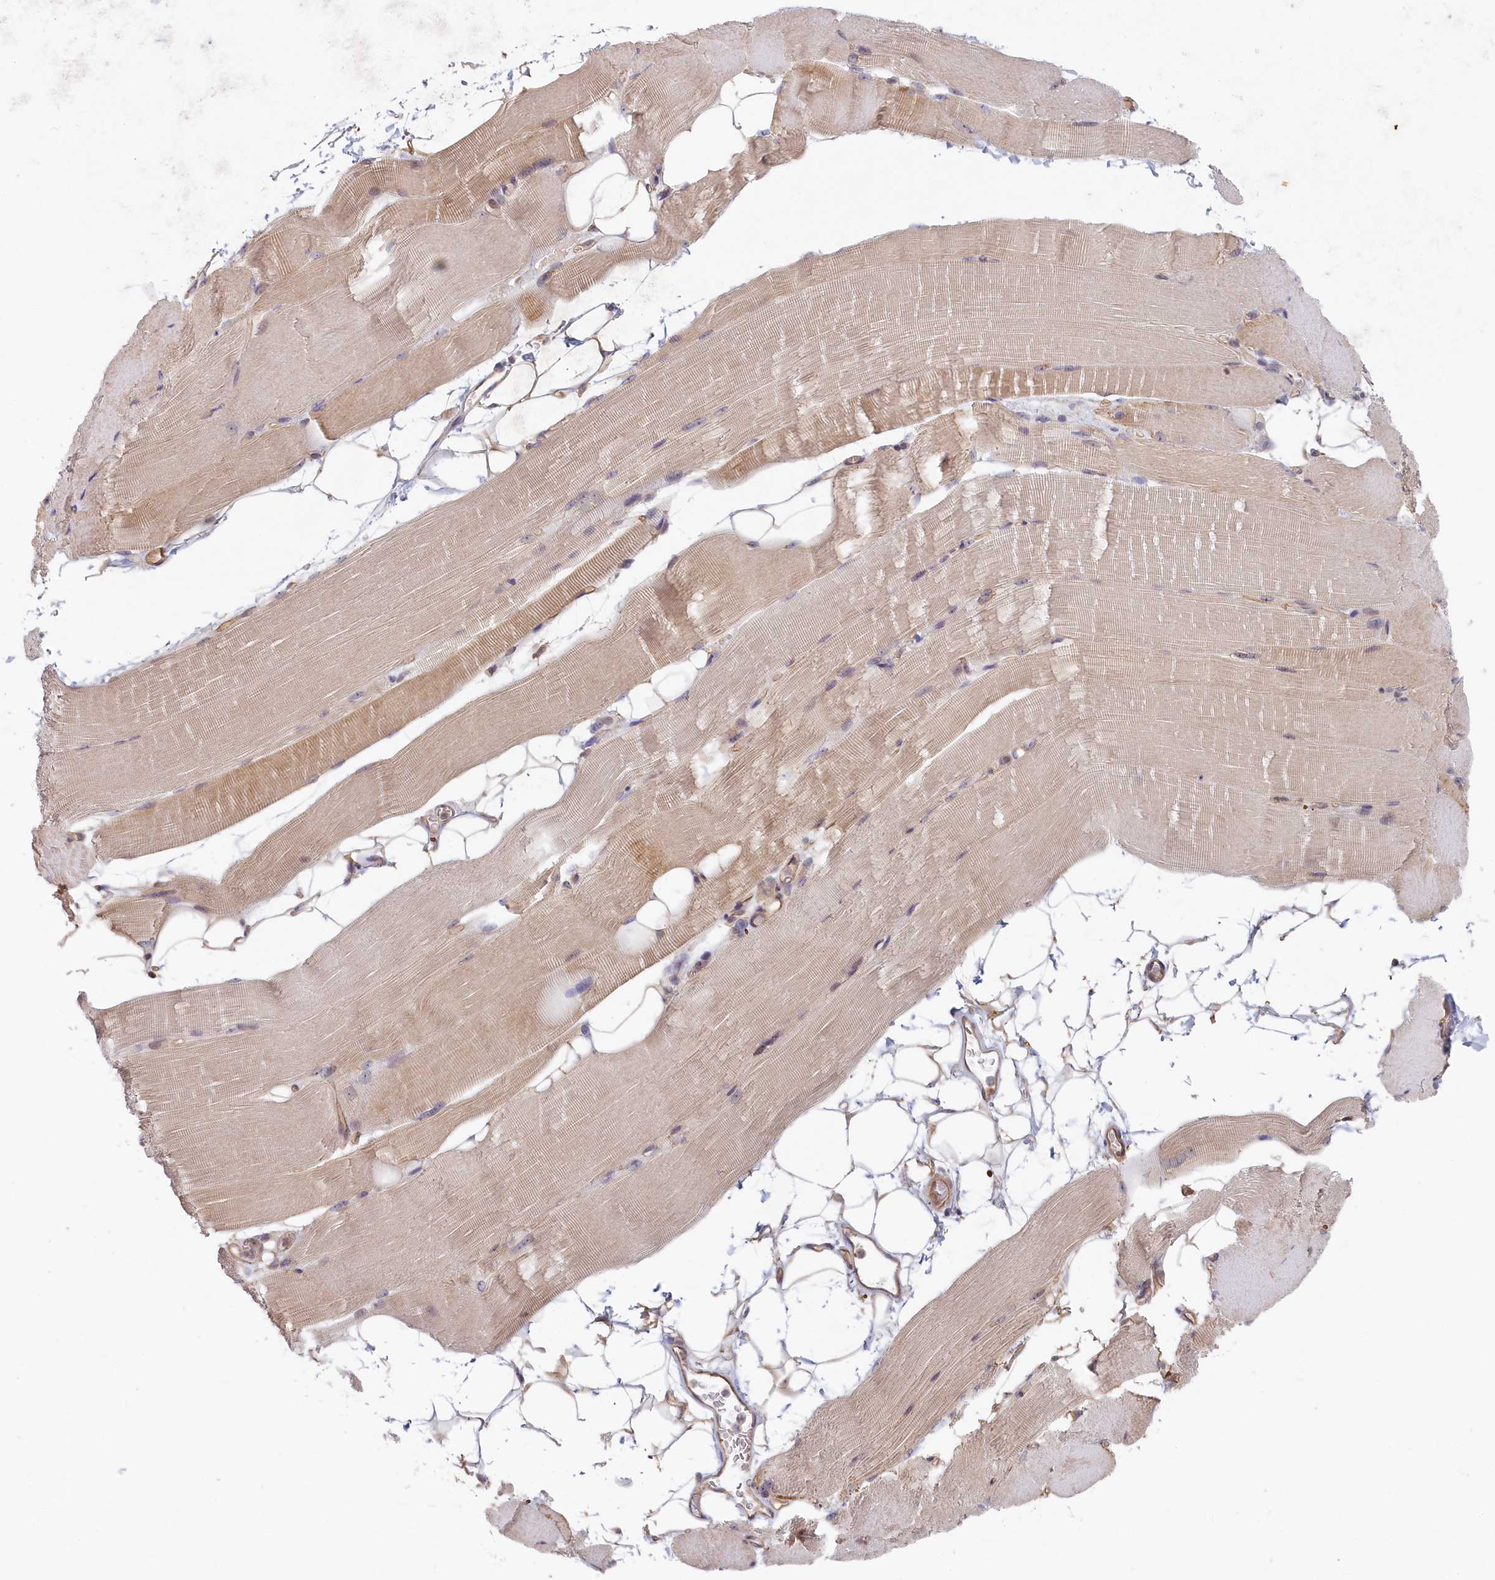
{"staining": {"intensity": "weak", "quantity": ">75%", "location": "cytoplasmic/membranous"}, "tissue": "skeletal muscle", "cell_type": "Myocytes", "image_type": "normal", "snomed": [{"axis": "morphology", "description": "Normal tissue, NOS"}, {"axis": "topography", "description": "Skeletal muscle"}, {"axis": "topography", "description": "Parathyroid gland"}], "caption": "A histopathology image of skeletal muscle stained for a protein reveals weak cytoplasmic/membranous brown staining in myocytes.", "gene": "INTS4", "patient": {"sex": "female", "age": 37}}